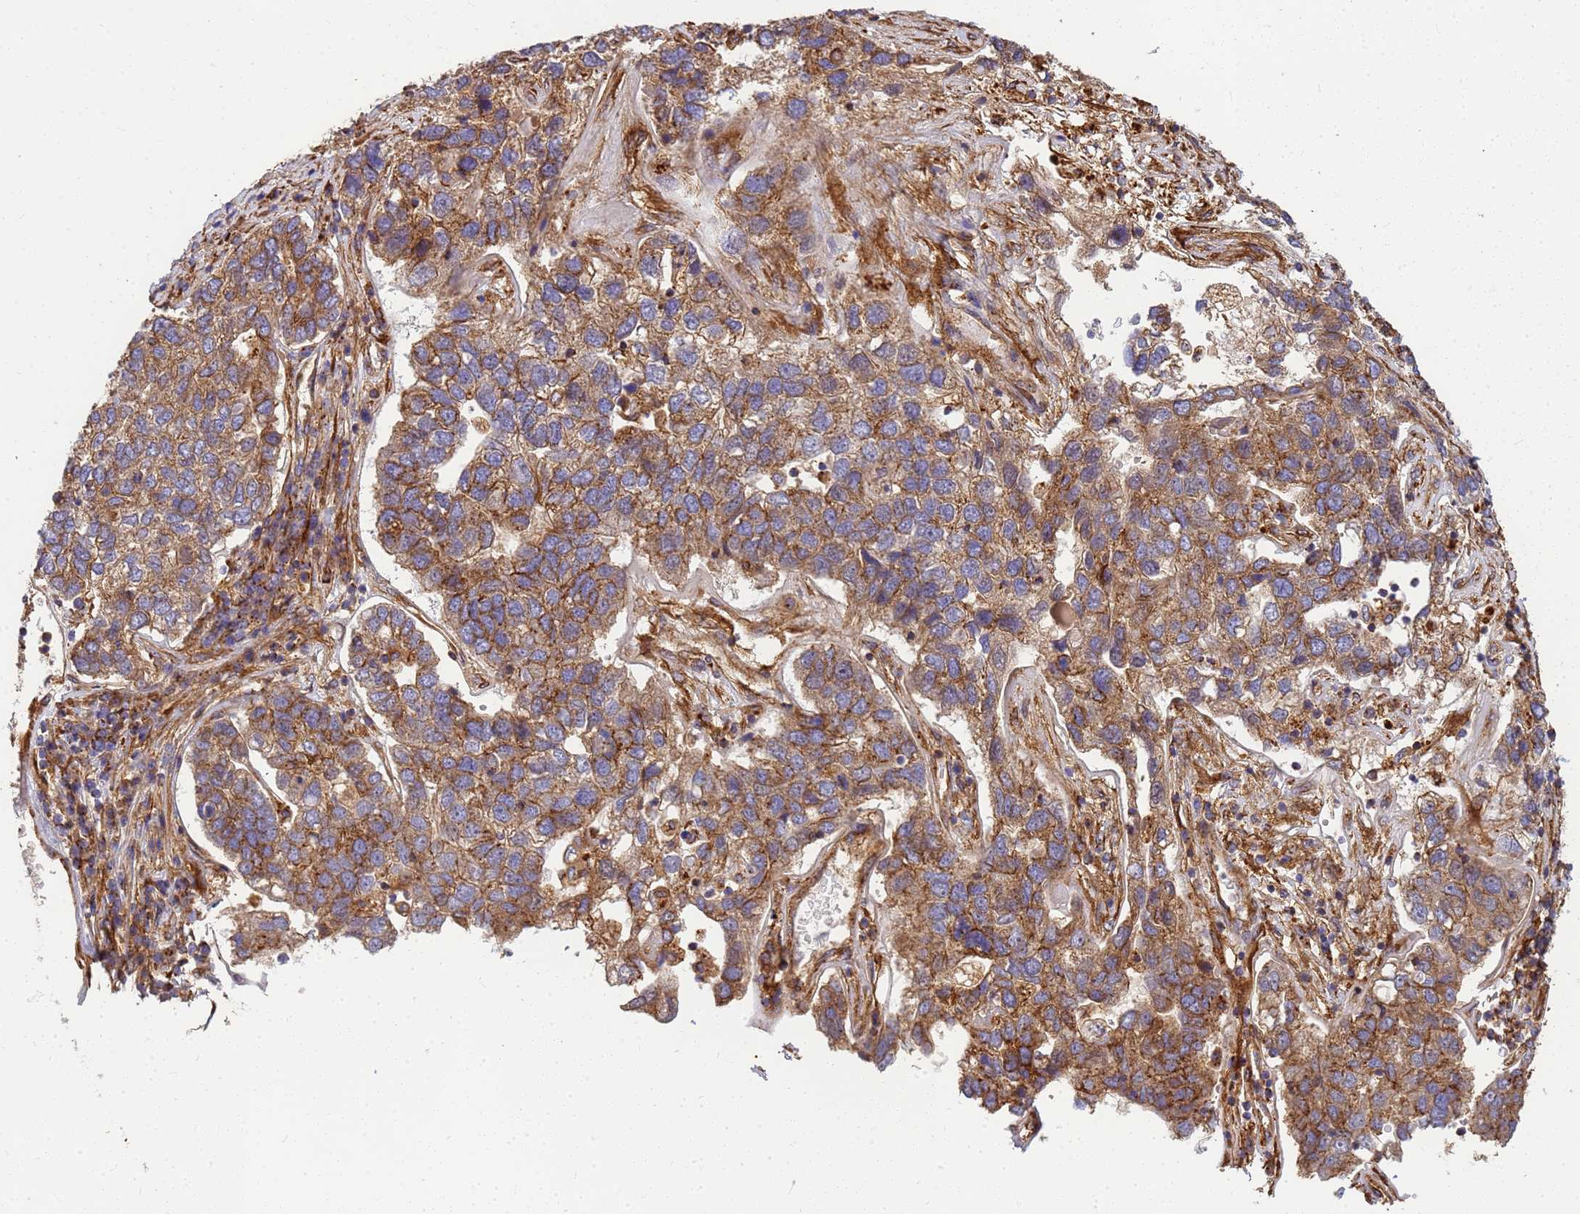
{"staining": {"intensity": "moderate", "quantity": ">75%", "location": "cytoplasmic/membranous"}, "tissue": "pancreatic cancer", "cell_type": "Tumor cells", "image_type": "cancer", "snomed": [{"axis": "morphology", "description": "Adenocarcinoma, NOS"}, {"axis": "topography", "description": "Pancreas"}], "caption": "Brown immunohistochemical staining in pancreatic cancer demonstrates moderate cytoplasmic/membranous expression in about >75% of tumor cells.", "gene": "C2CD5", "patient": {"sex": "female", "age": 61}}